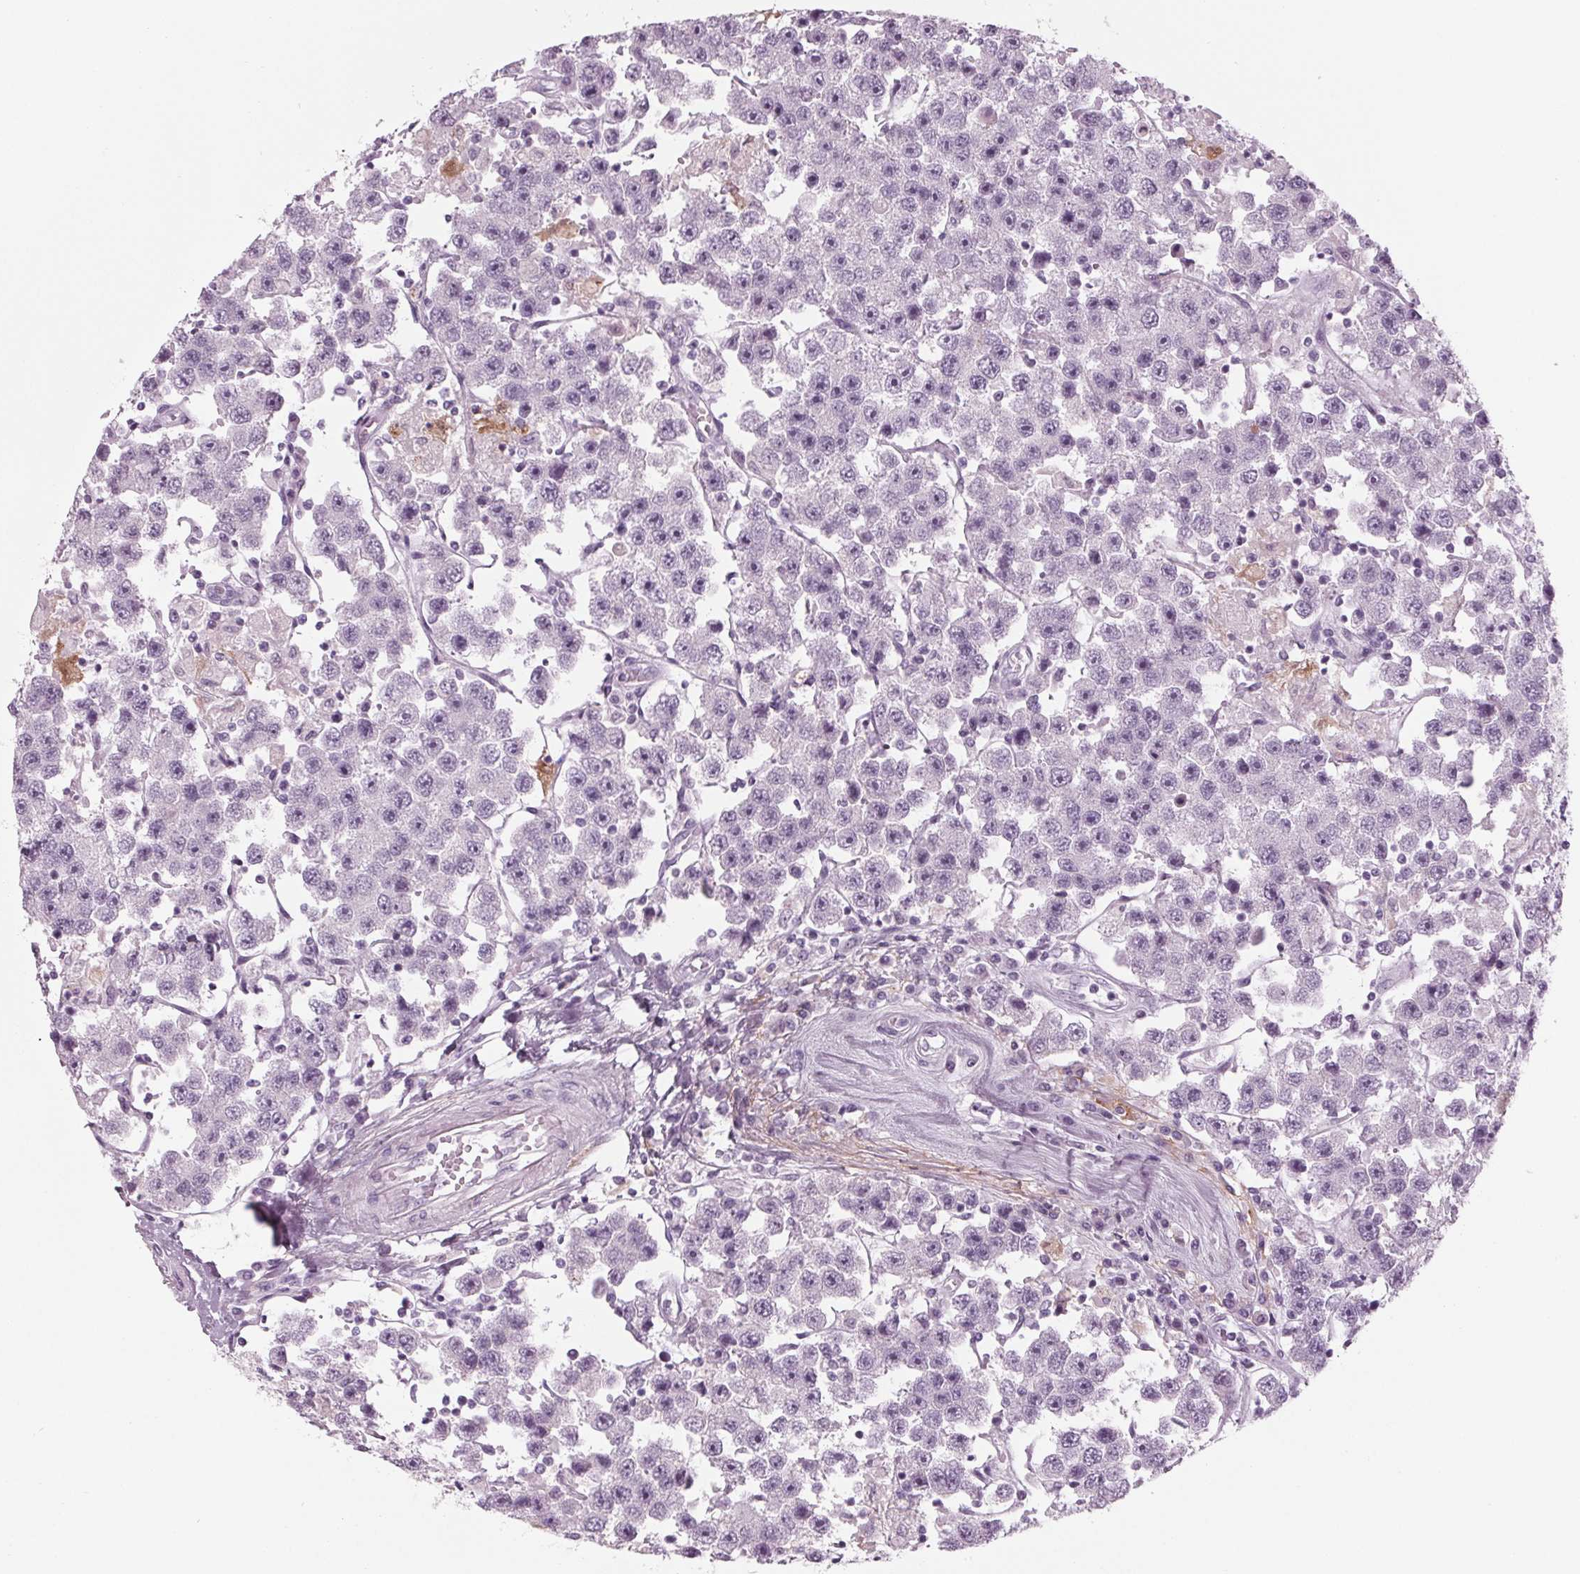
{"staining": {"intensity": "negative", "quantity": "none", "location": "none"}, "tissue": "testis cancer", "cell_type": "Tumor cells", "image_type": "cancer", "snomed": [{"axis": "morphology", "description": "Seminoma, NOS"}, {"axis": "topography", "description": "Testis"}], "caption": "Immunohistochemistry (IHC) image of human seminoma (testis) stained for a protein (brown), which demonstrates no positivity in tumor cells. Nuclei are stained in blue.", "gene": "CYP3A43", "patient": {"sex": "male", "age": 45}}